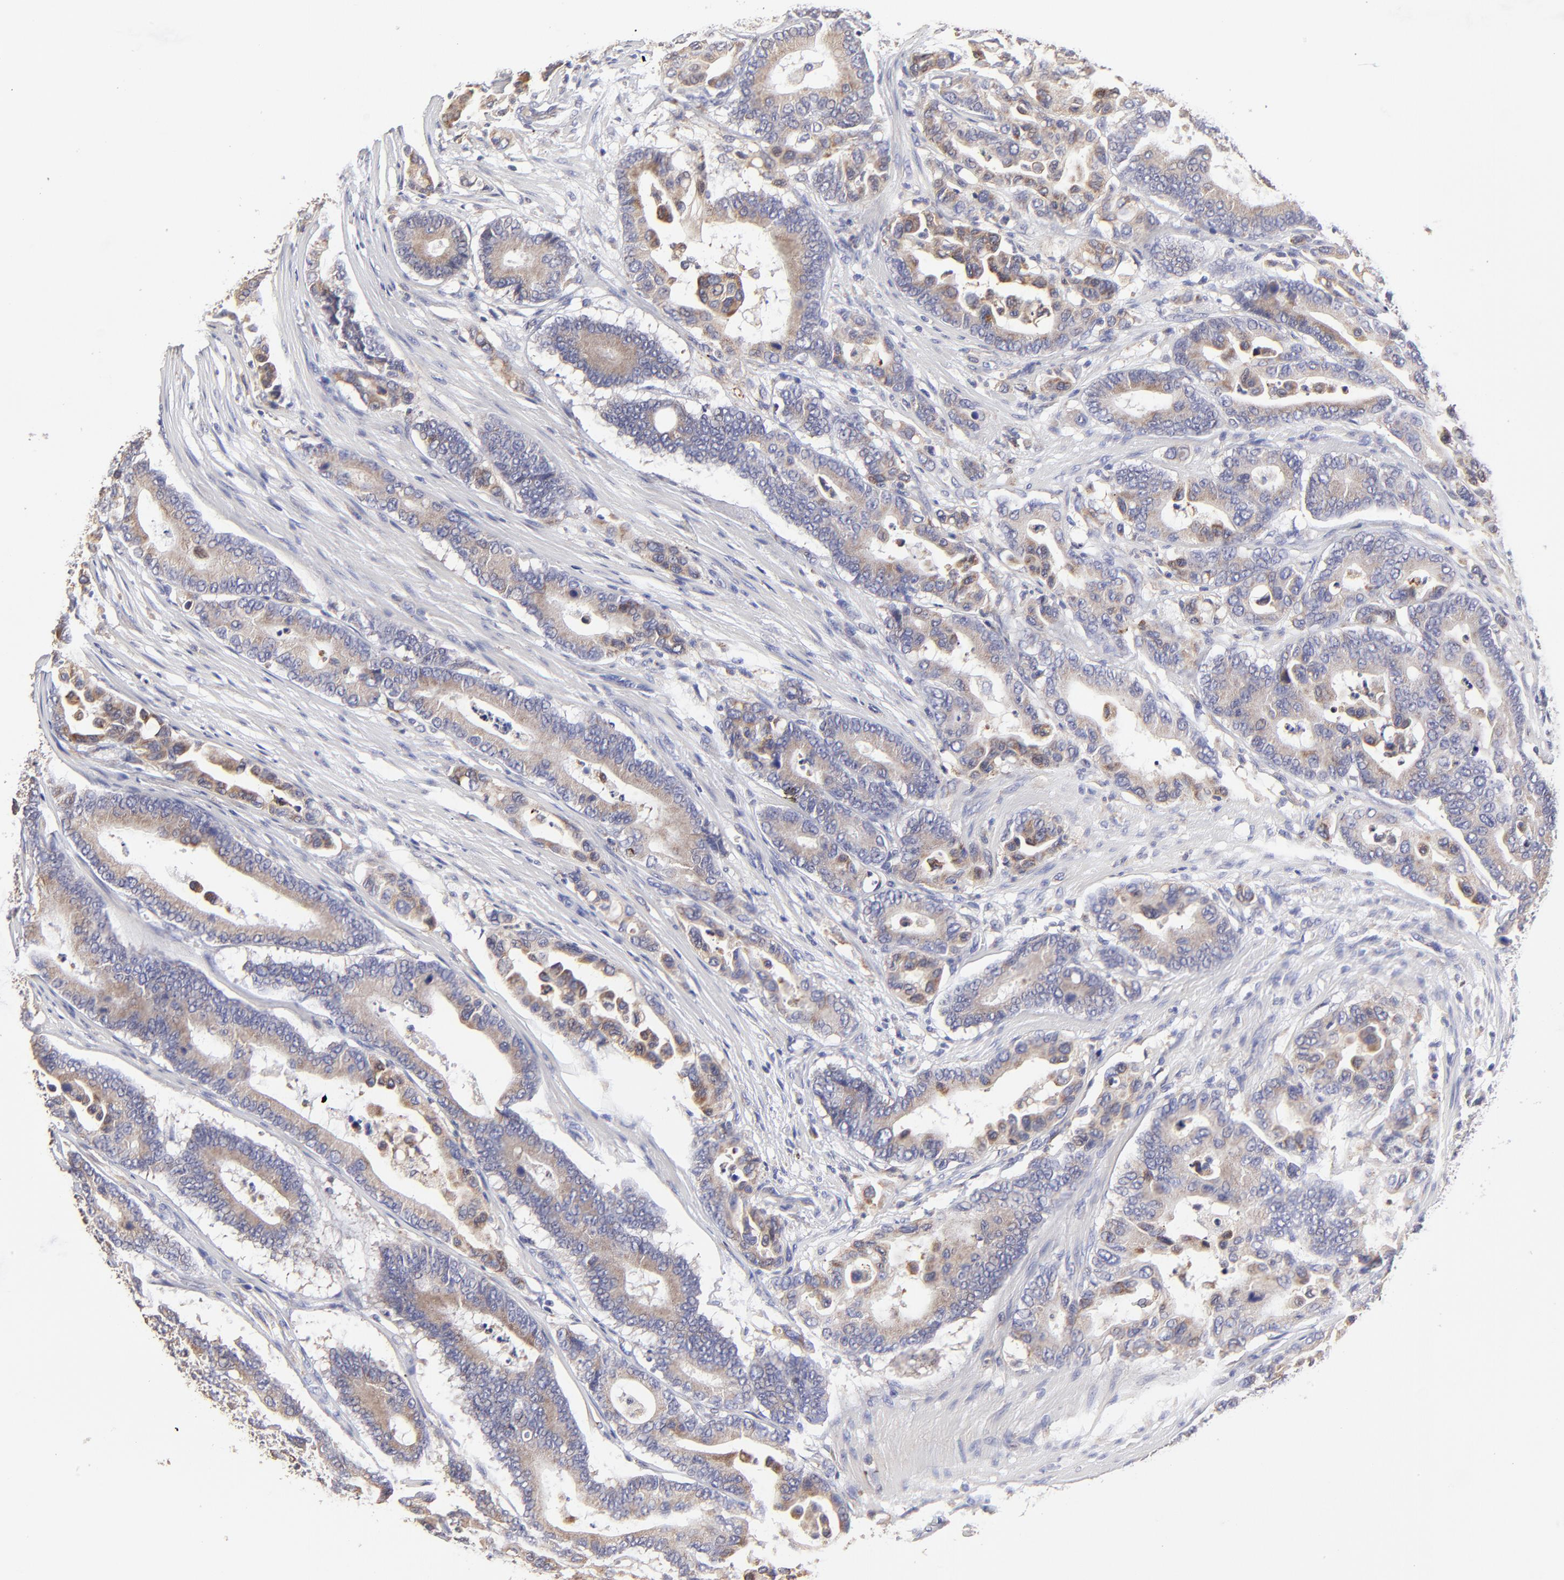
{"staining": {"intensity": "weak", "quantity": ">75%", "location": "cytoplasmic/membranous"}, "tissue": "colorectal cancer", "cell_type": "Tumor cells", "image_type": "cancer", "snomed": [{"axis": "morphology", "description": "Normal tissue, NOS"}, {"axis": "morphology", "description": "Adenocarcinoma, NOS"}, {"axis": "topography", "description": "Colon"}], "caption": "Immunohistochemical staining of human colorectal cancer shows weak cytoplasmic/membranous protein positivity in approximately >75% of tumor cells. The staining was performed using DAB (3,3'-diaminobenzidine), with brown indicating positive protein expression. Nuclei are stained blue with hematoxylin.", "gene": "GCSAM", "patient": {"sex": "male", "age": 82}}